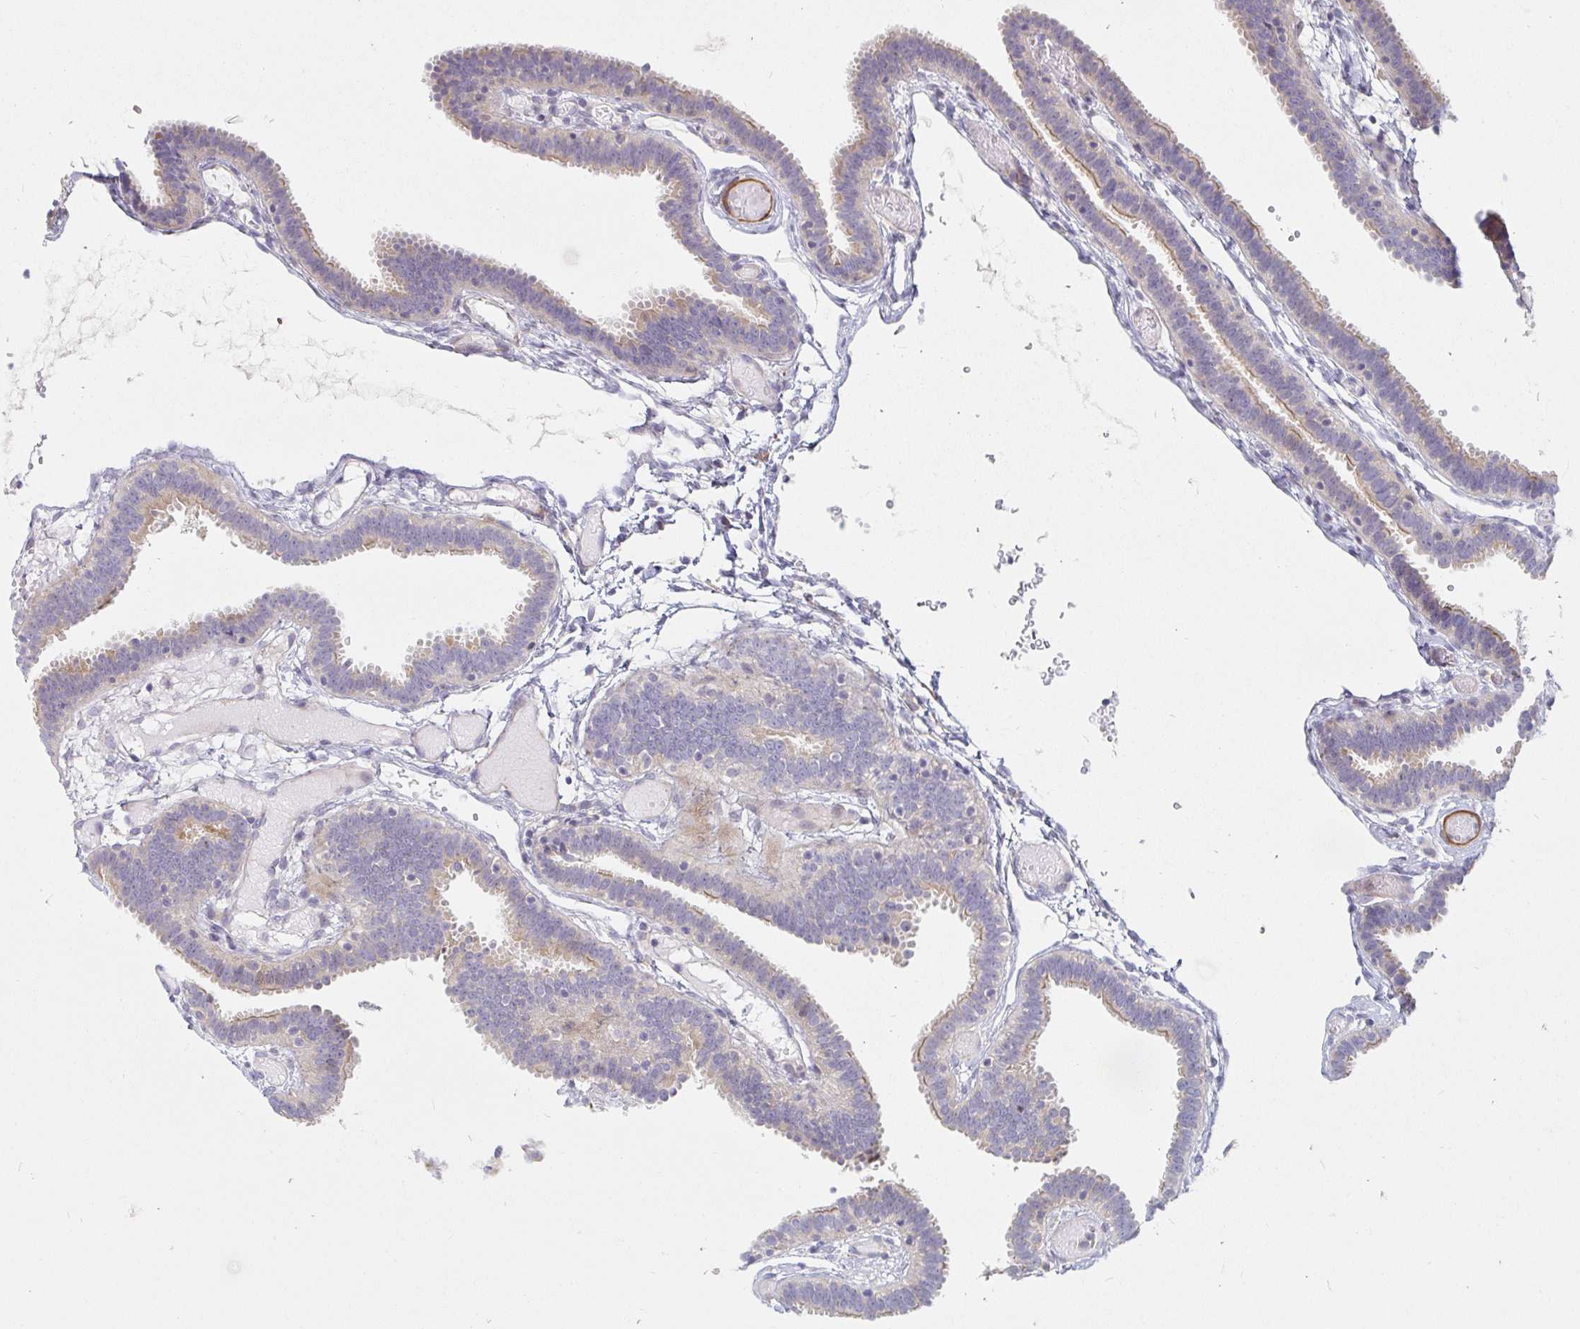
{"staining": {"intensity": "weak", "quantity": "25%-75%", "location": "cytoplasmic/membranous"}, "tissue": "fallopian tube", "cell_type": "Glandular cells", "image_type": "normal", "snomed": [{"axis": "morphology", "description": "Normal tissue, NOS"}, {"axis": "topography", "description": "Fallopian tube"}], "caption": "Weak cytoplasmic/membranous protein staining is identified in approximately 25%-75% of glandular cells in fallopian tube. (DAB (3,3'-diaminobenzidine) IHC, brown staining for protein, blue staining for nuclei).", "gene": "SSH2", "patient": {"sex": "female", "age": 37}}